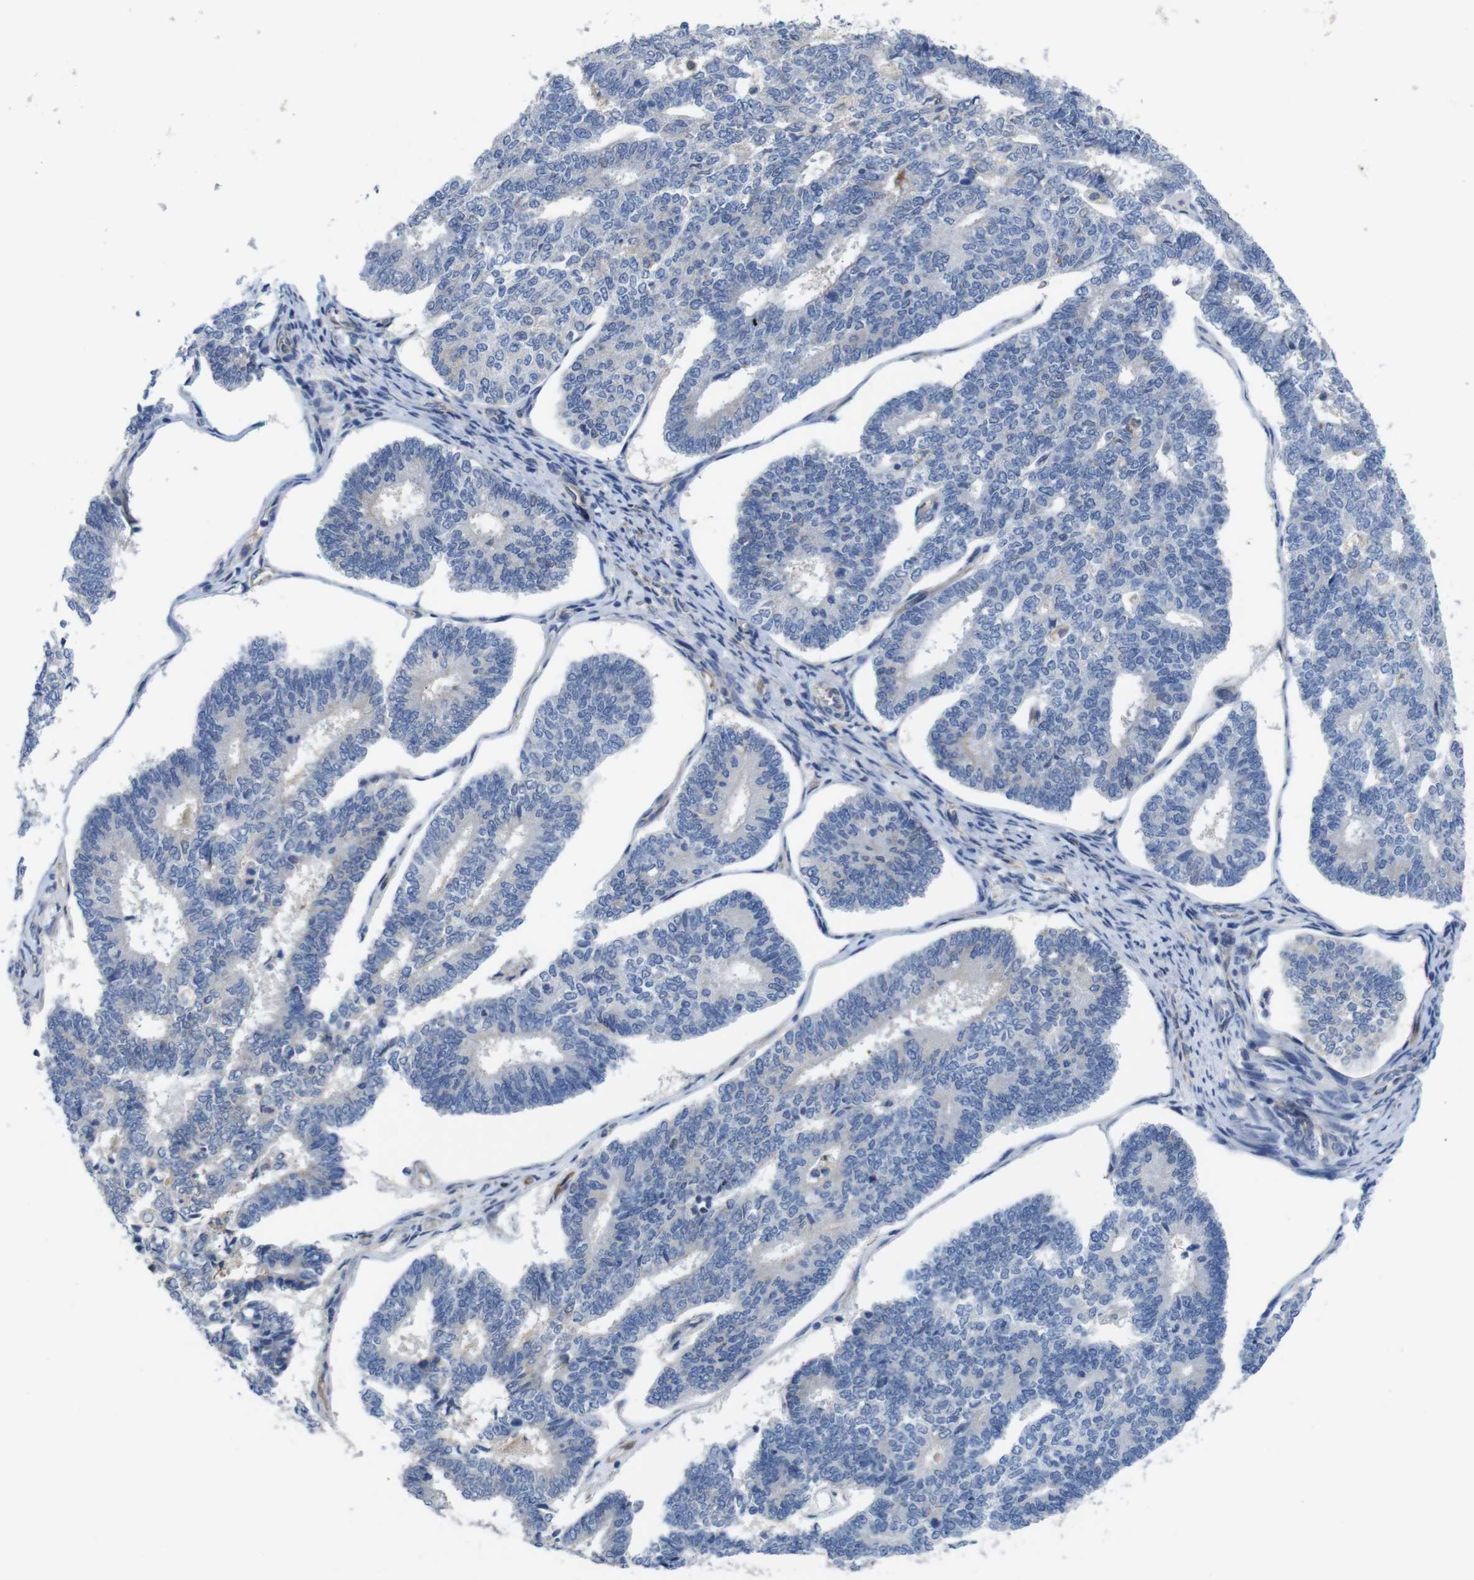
{"staining": {"intensity": "negative", "quantity": "none", "location": "none"}, "tissue": "endometrial cancer", "cell_type": "Tumor cells", "image_type": "cancer", "snomed": [{"axis": "morphology", "description": "Adenocarcinoma, NOS"}, {"axis": "topography", "description": "Endometrium"}], "caption": "Image shows no significant protein staining in tumor cells of endometrial cancer (adenocarcinoma).", "gene": "C1RL", "patient": {"sex": "female", "age": 70}}